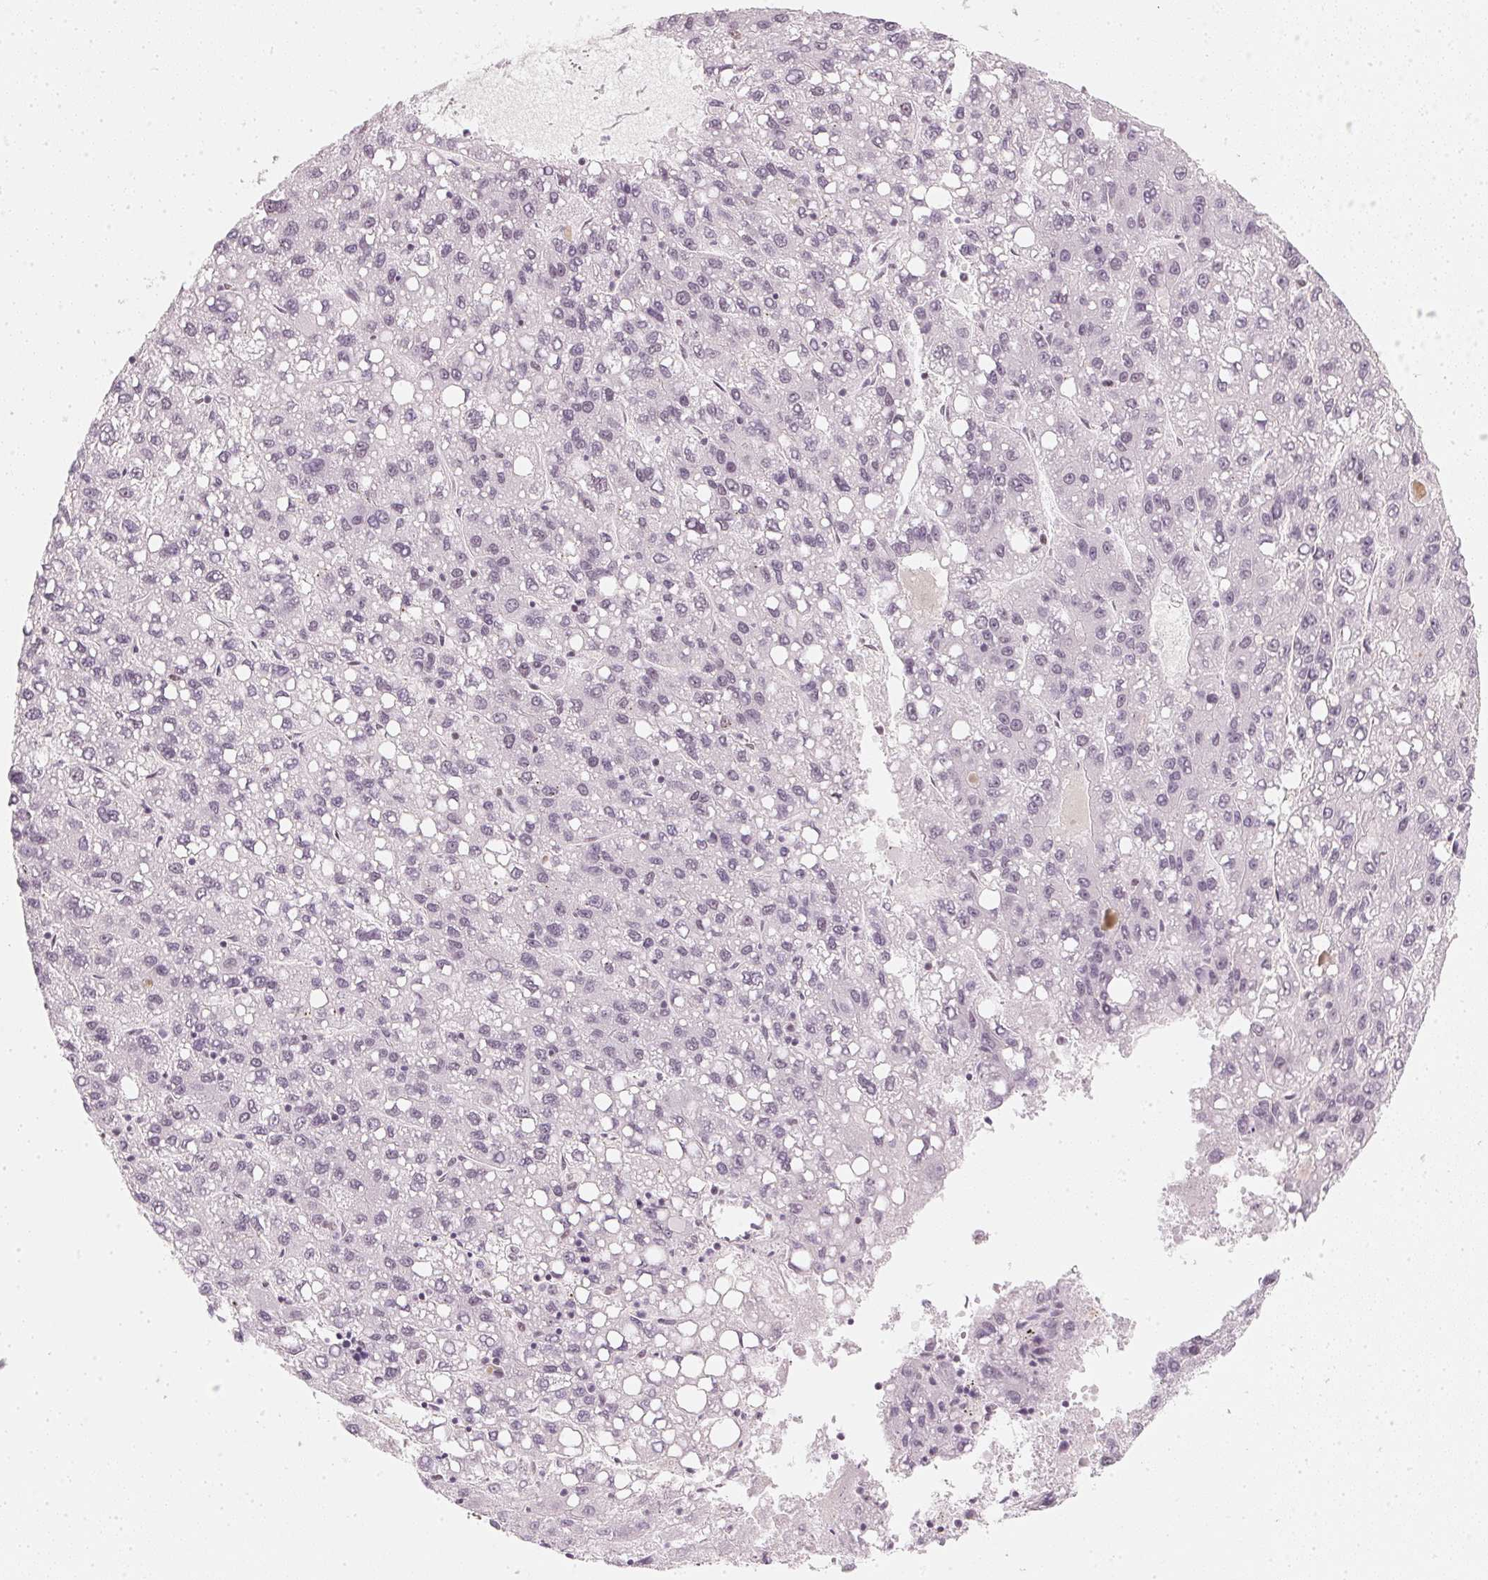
{"staining": {"intensity": "negative", "quantity": "none", "location": "none"}, "tissue": "liver cancer", "cell_type": "Tumor cells", "image_type": "cancer", "snomed": [{"axis": "morphology", "description": "Carcinoma, Hepatocellular, NOS"}, {"axis": "topography", "description": "Liver"}], "caption": "Image shows no significant protein staining in tumor cells of liver cancer.", "gene": "DNAJC6", "patient": {"sex": "female", "age": 82}}